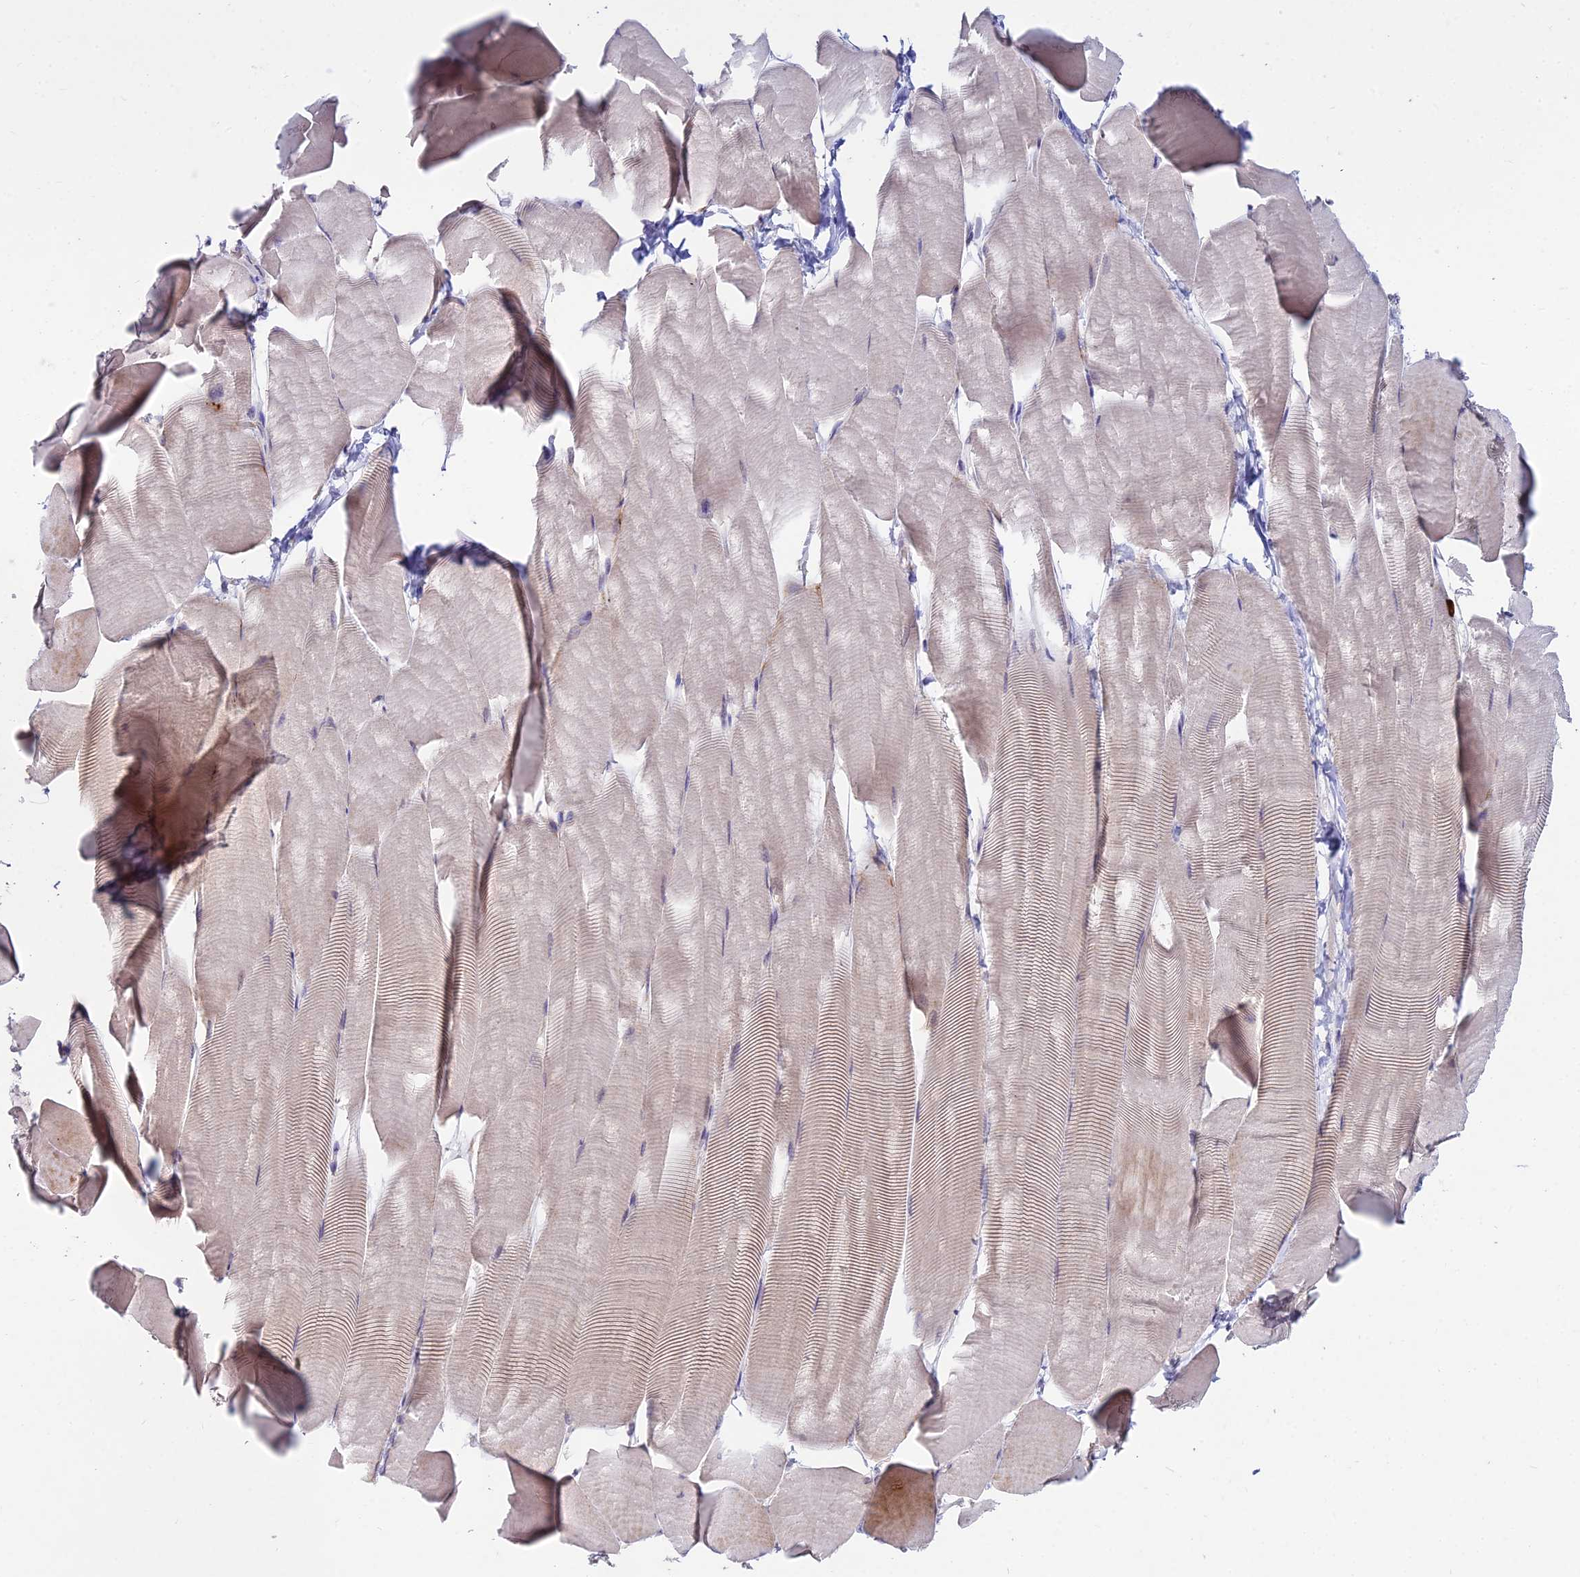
{"staining": {"intensity": "weak", "quantity": "25%-75%", "location": "cytoplasmic/membranous"}, "tissue": "skeletal muscle", "cell_type": "Myocytes", "image_type": "normal", "snomed": [{"axis": "morphology", "description": "Normal tissue, NOS"}, {"axis": "topography", "description": "Skeletal muscle"}], "caption": "Protein analysis of benign skeletal muscle shows weak cytoplasmic/membranous expression in approximately 25%-75% of myocytes.", "gene": "WDR43", "patient": {"sex": "male", "age": 25}}